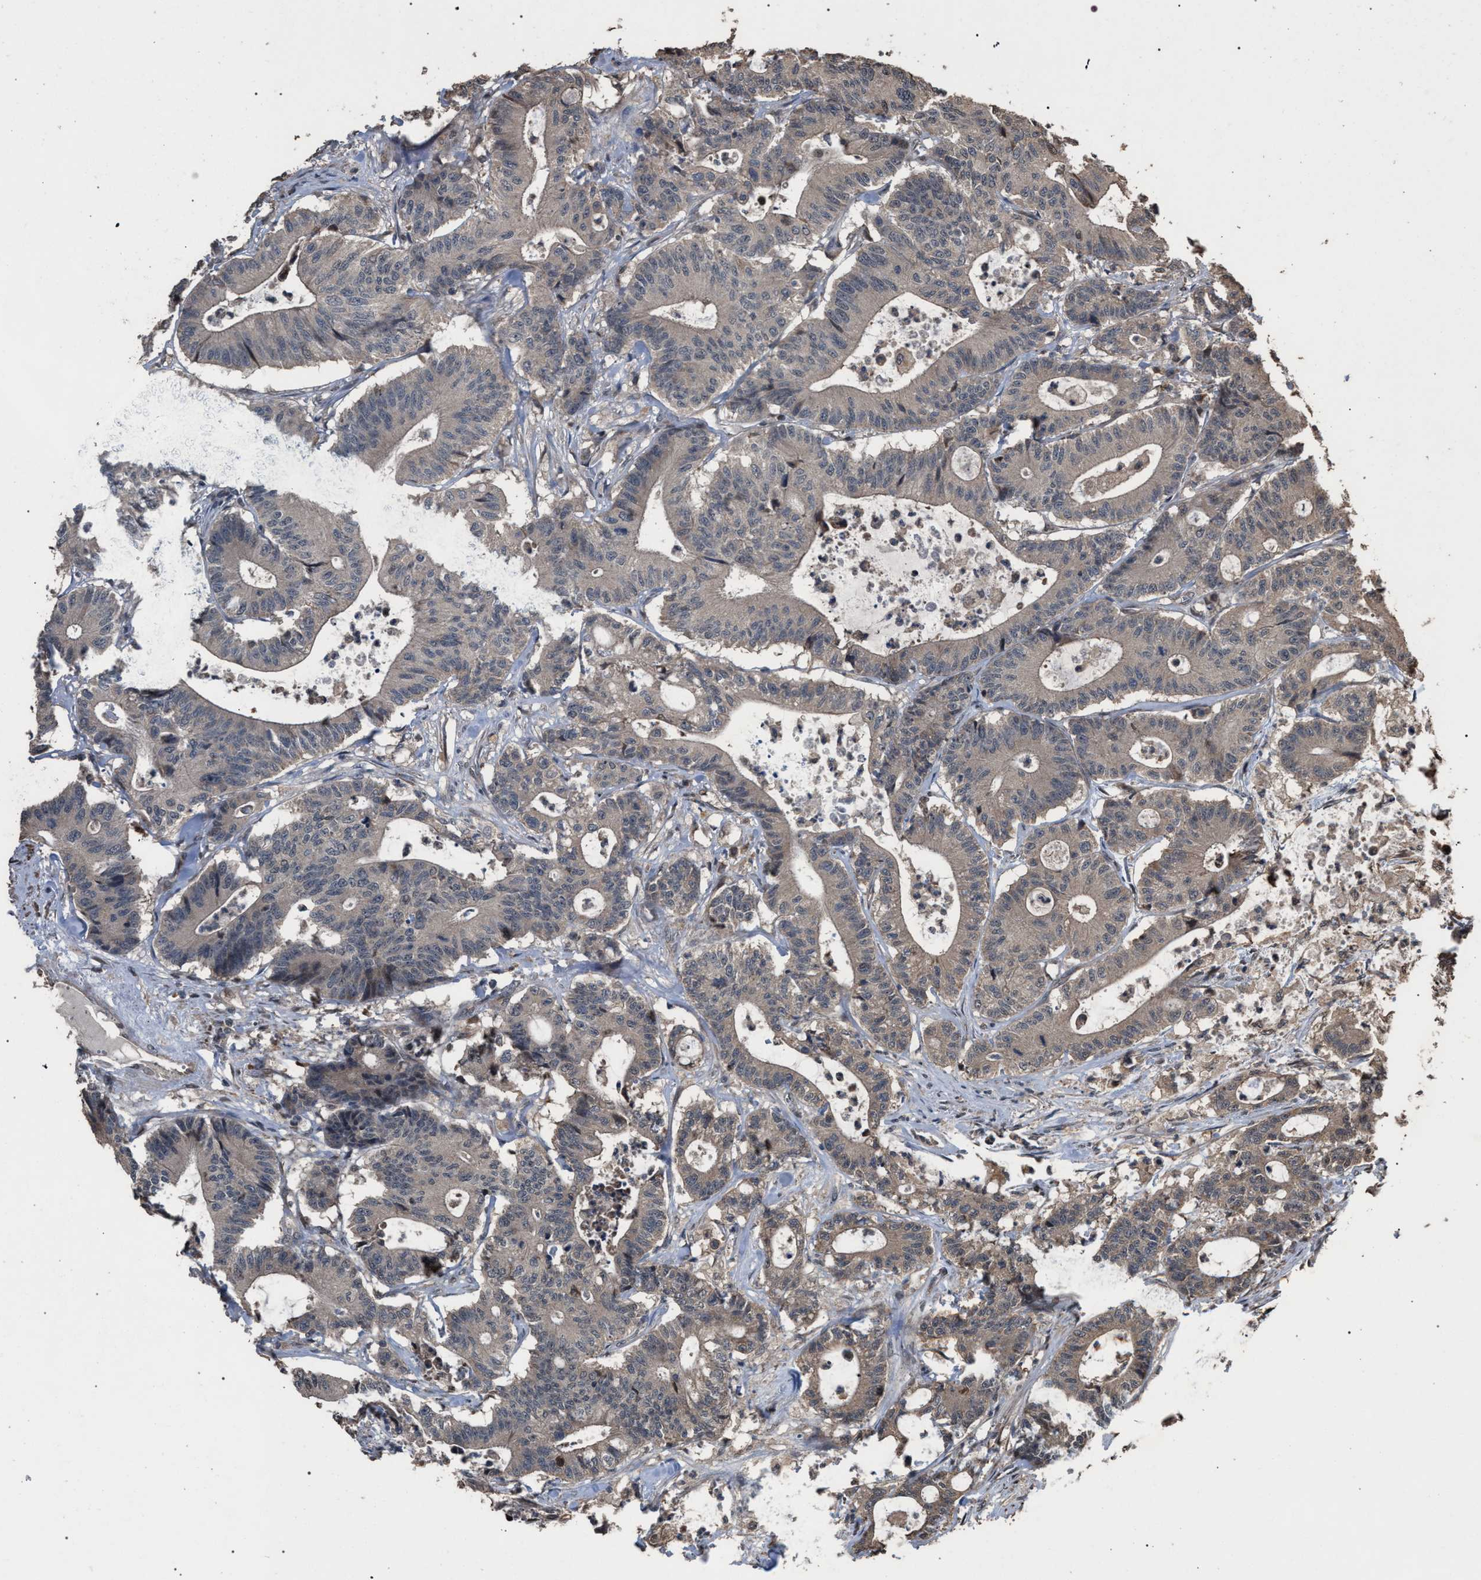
{"staining": {"intensity": "weak", "quantity": "<25%", "location": "cytoplasmic/membranous"}, "tissue": "colorectal cancer", "cell_type": "Tumor cells", "image_type": "cancer", "snomed": [{"axis": "morphology", "description": "Adenocarcinoma, NOS"}, {"axis": "topography", "description": "Colon"}], "caption": "Immunohistochemistry image of adenocarcinoma (colorectal) stained for a protein (brown), which demonstrates no positivity in tumor cells.", "gene": "NAA35", "patient": {"sex": "female", "age": 84}}